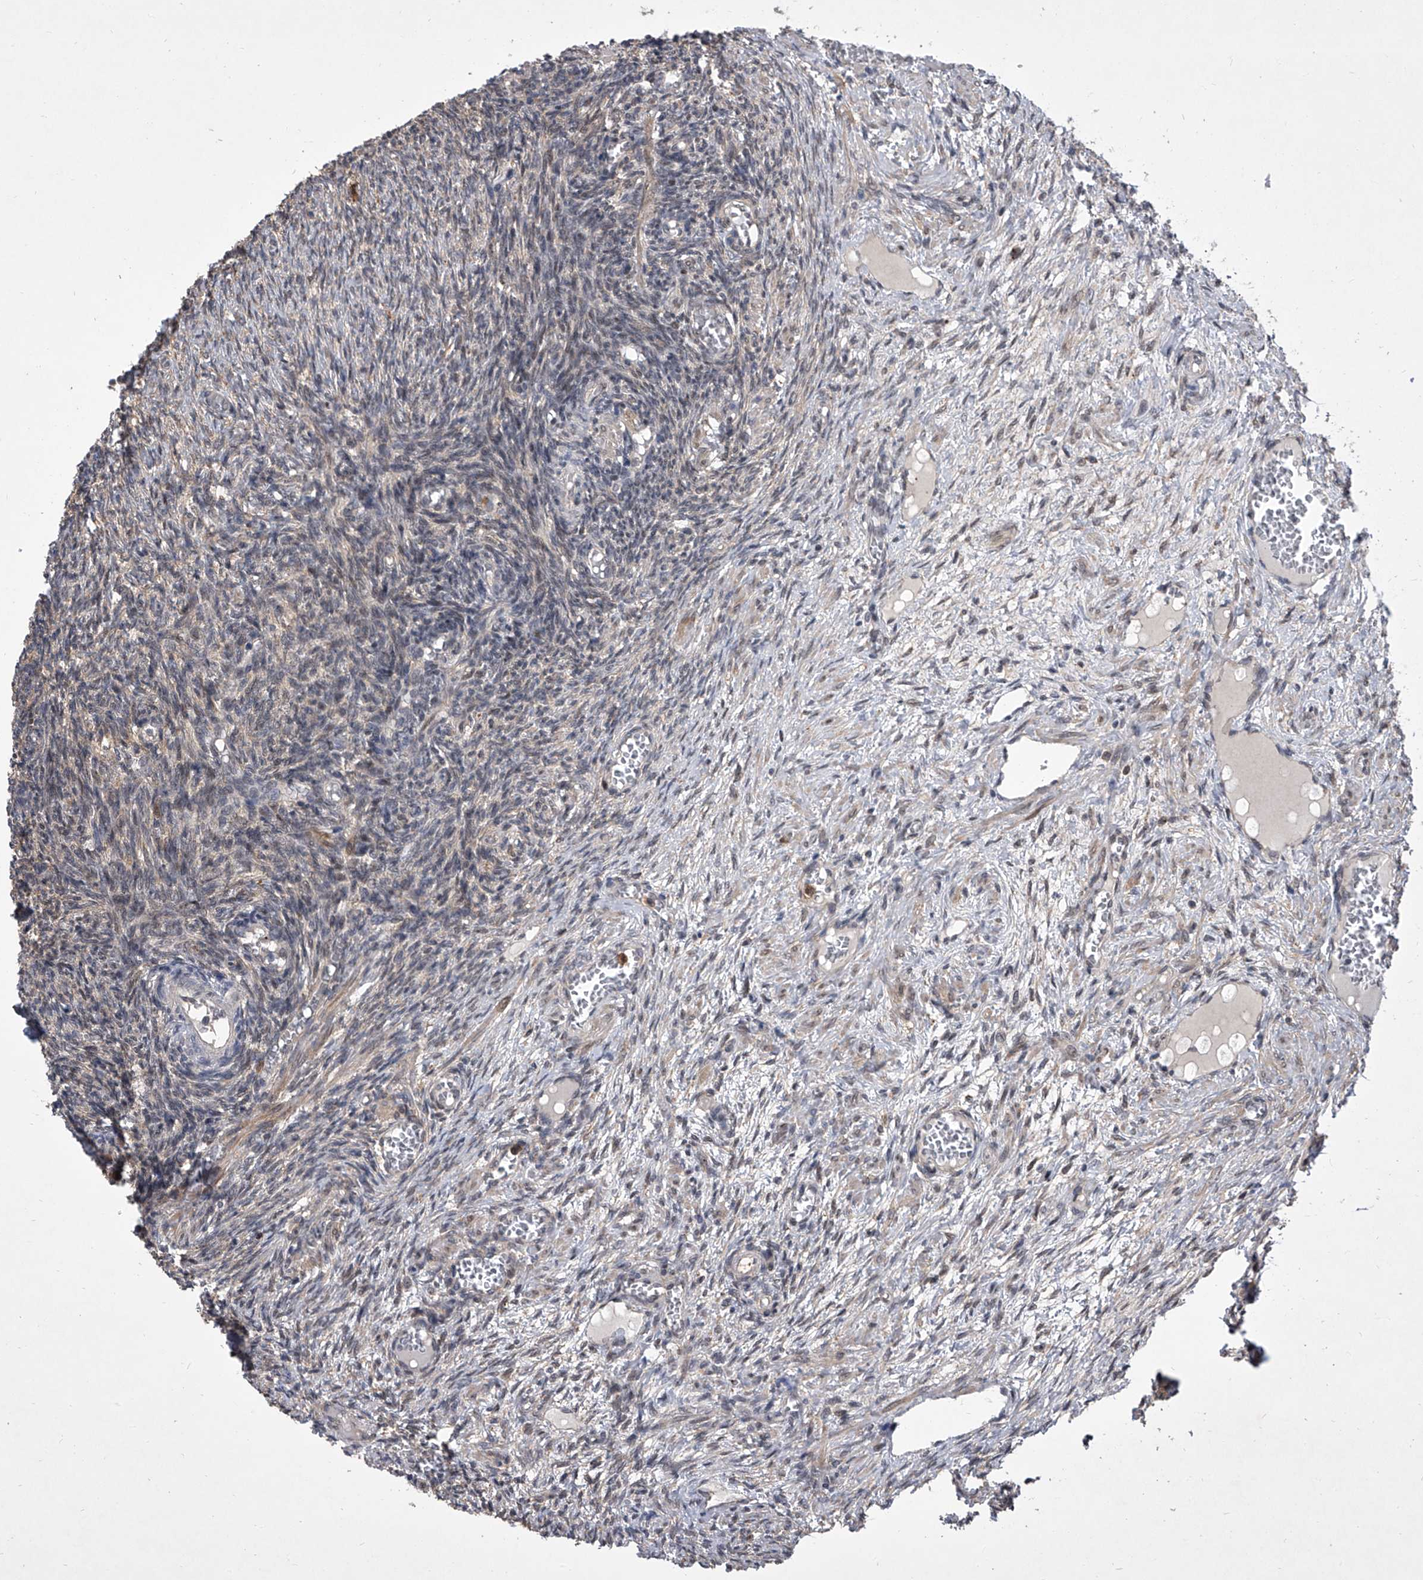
{"staining": {"intensity": "weak", "quantity": "<25%", "location": "nuclear"}, "tissue": "ovary", "cell_type": "Ovarian stroma cells", "image_type": "normal", "snomed": [{"axis": "morphology", "description": "Normal tissue, NOS"}, {"axis": "topography", "description": "Ovary"}], "caption": "High power microscopy photomicrograph of an immunohistochemistry (IHC) photomicrograph of unremarkable ovary, revealing no significant positivity in ovarian stroma cells. (Stains: DAB IHC with hematoxylin counter stain, Microscopy: brightfield microscopy at high magnification).", "gene": "BHLHE23", "patient": {"sex": "female", "age": 27}}